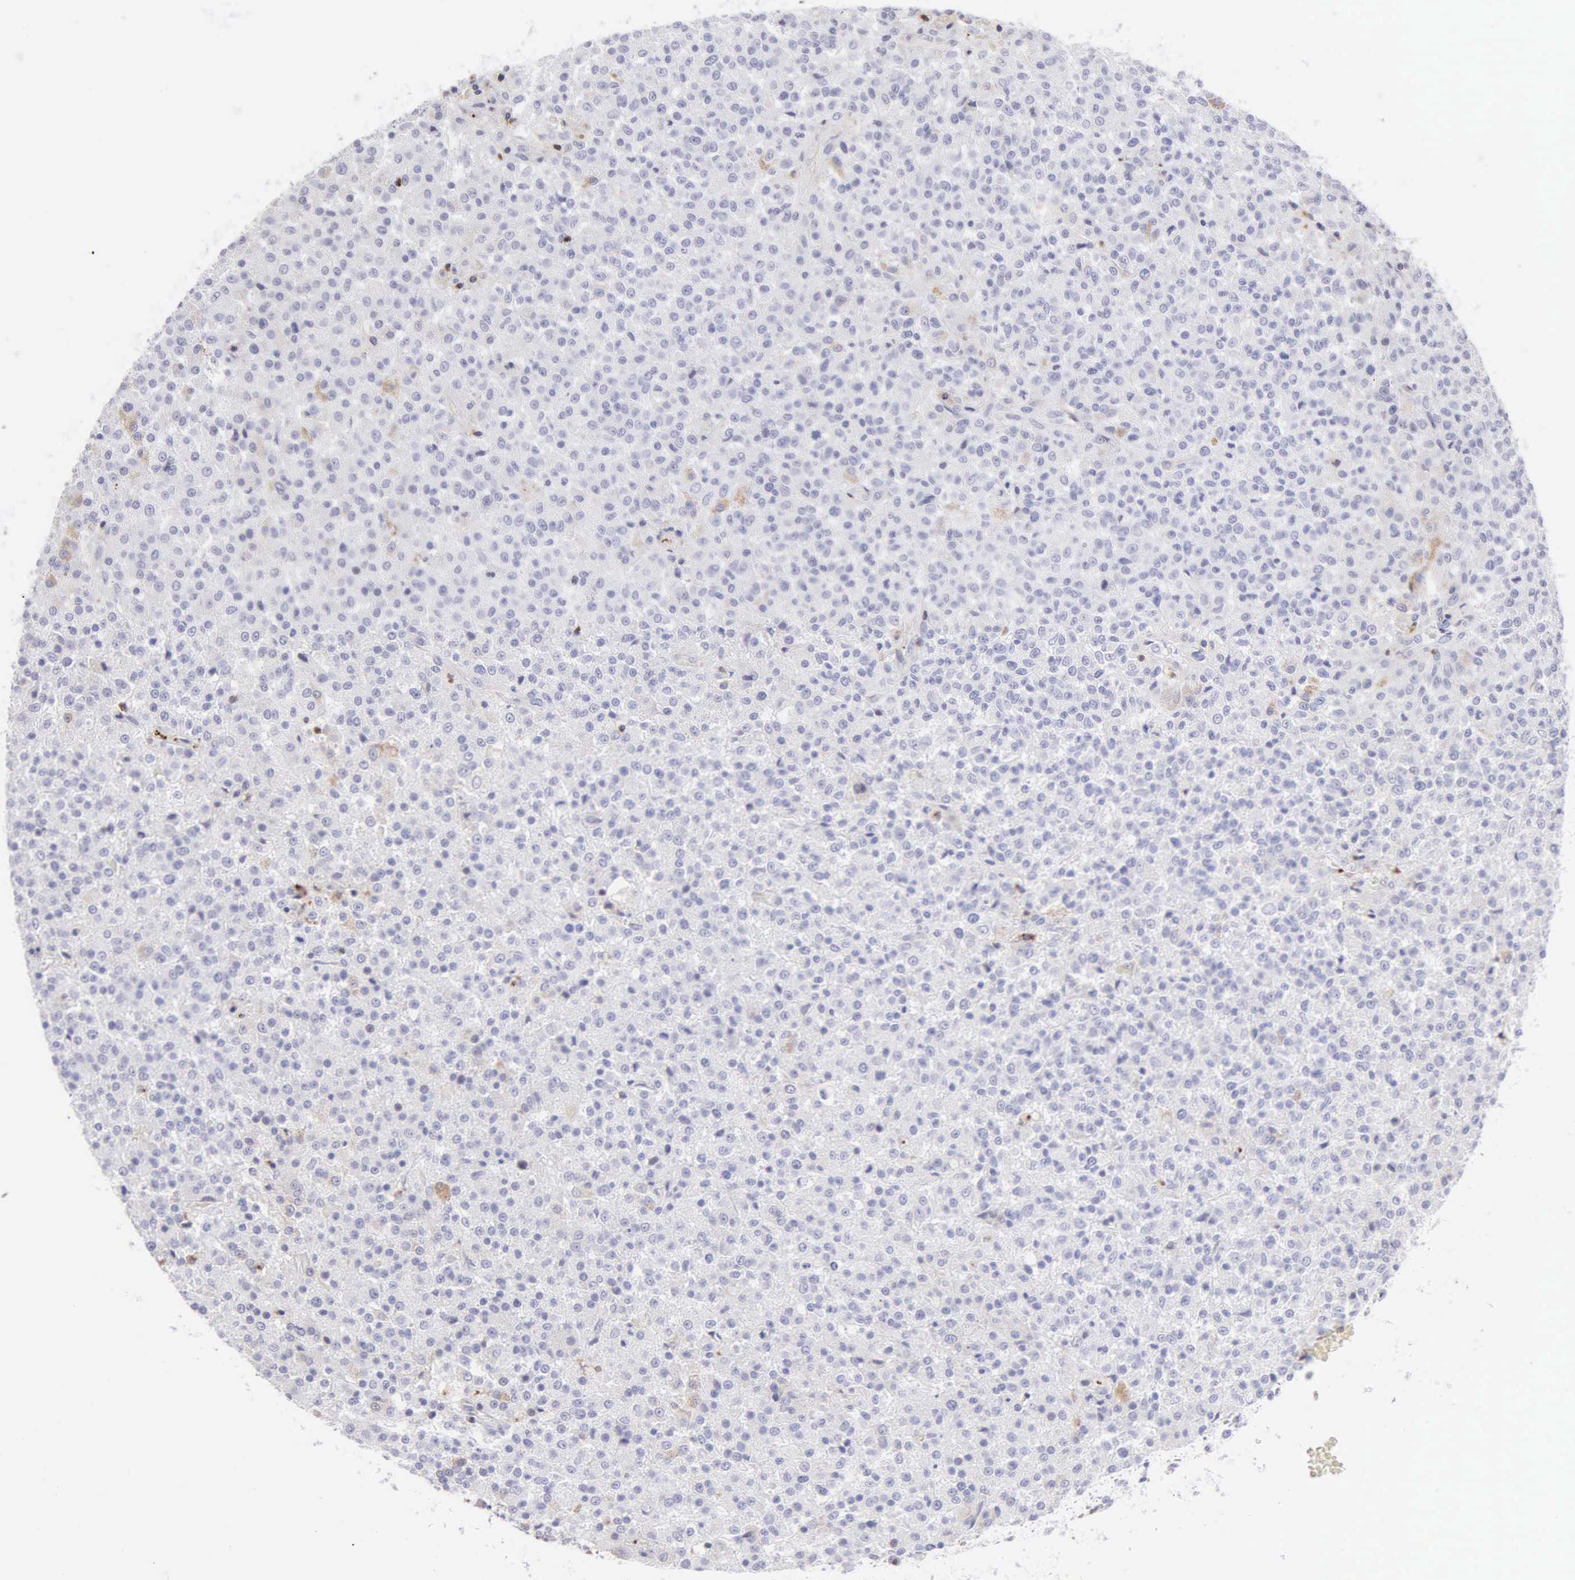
{"staining": {"intensity": "negative", "quantity": "none", "location": "none"}, "tissue": "testis cancer", "cell_type": "Tumor cells", "image_type": "cancer", "snomed": [{"axis": "morphology", "description": "Seminoma, NOS"}, {"axis": "topography", "description": "Testis"}], "caption": "Immunohistochemistry of testis cancer demonstrates no positivity in tumor cells.", "gene": "SRGN", "patient": {"sex": "male", "age": 59}}